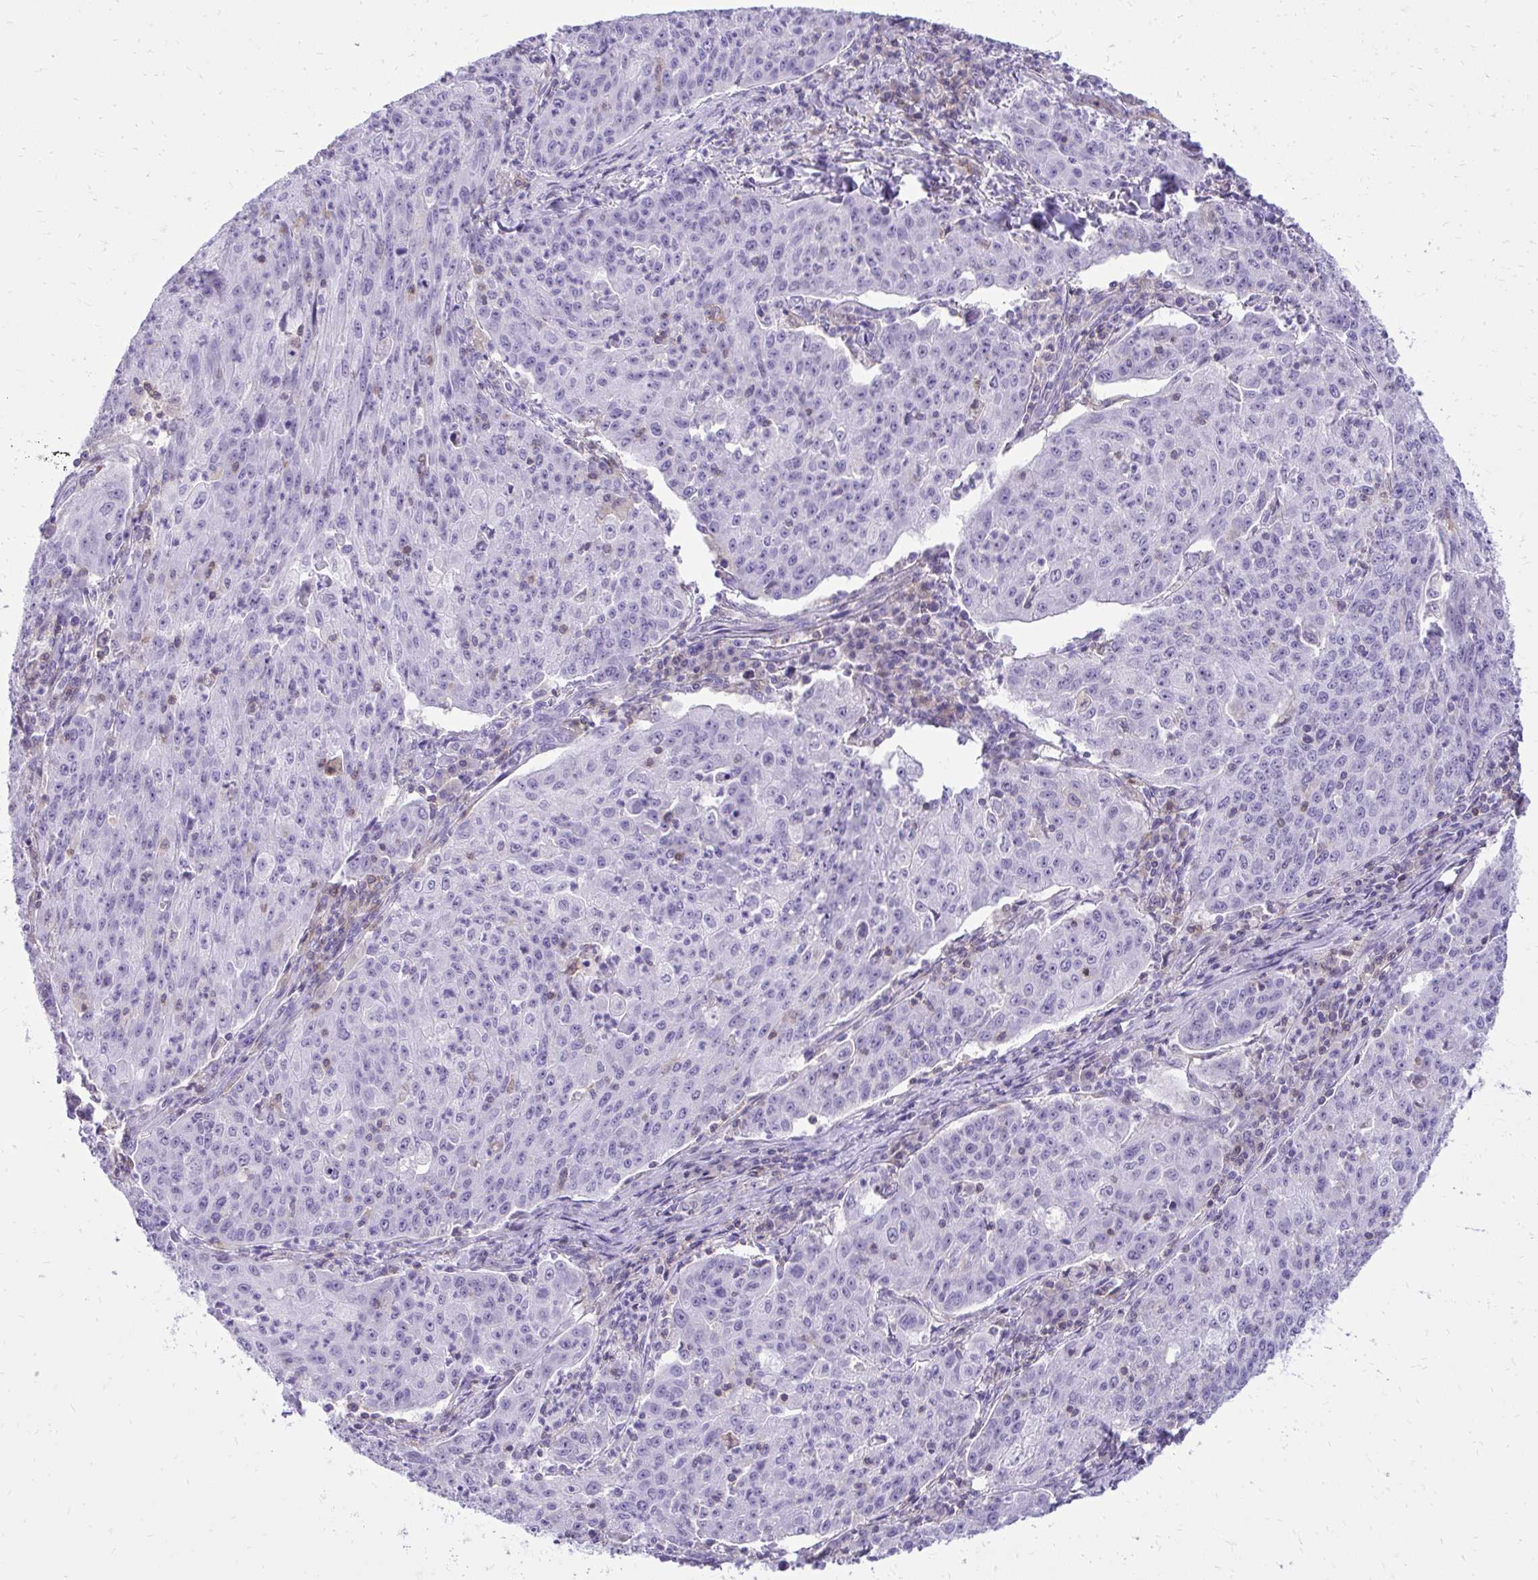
{"staining": {"intensity": "negative", "quantity": "none", "location": "none"}, "tissue": "lung cancer", "cell_type": "Tumor cells", "image_type": "cancer", "snomed": [{"axis": "morphology", "description": "Squamous cell carcinoma, NOS"}, {"axis": "morphology", "description": "Squamous cell carcinoma, metastatic, NOS"}, {"axis": "topography", "description": "Bronchus"}, {"axis": "topography", "description": "Lung"}], "caption": "Photomicrograph shows no significant protein expression in tumor cells of lung cancer (metastatic squamous cell carcinoma).", "gene": "GPRIN3", "patient": {"sex": "male", "age": 62}}